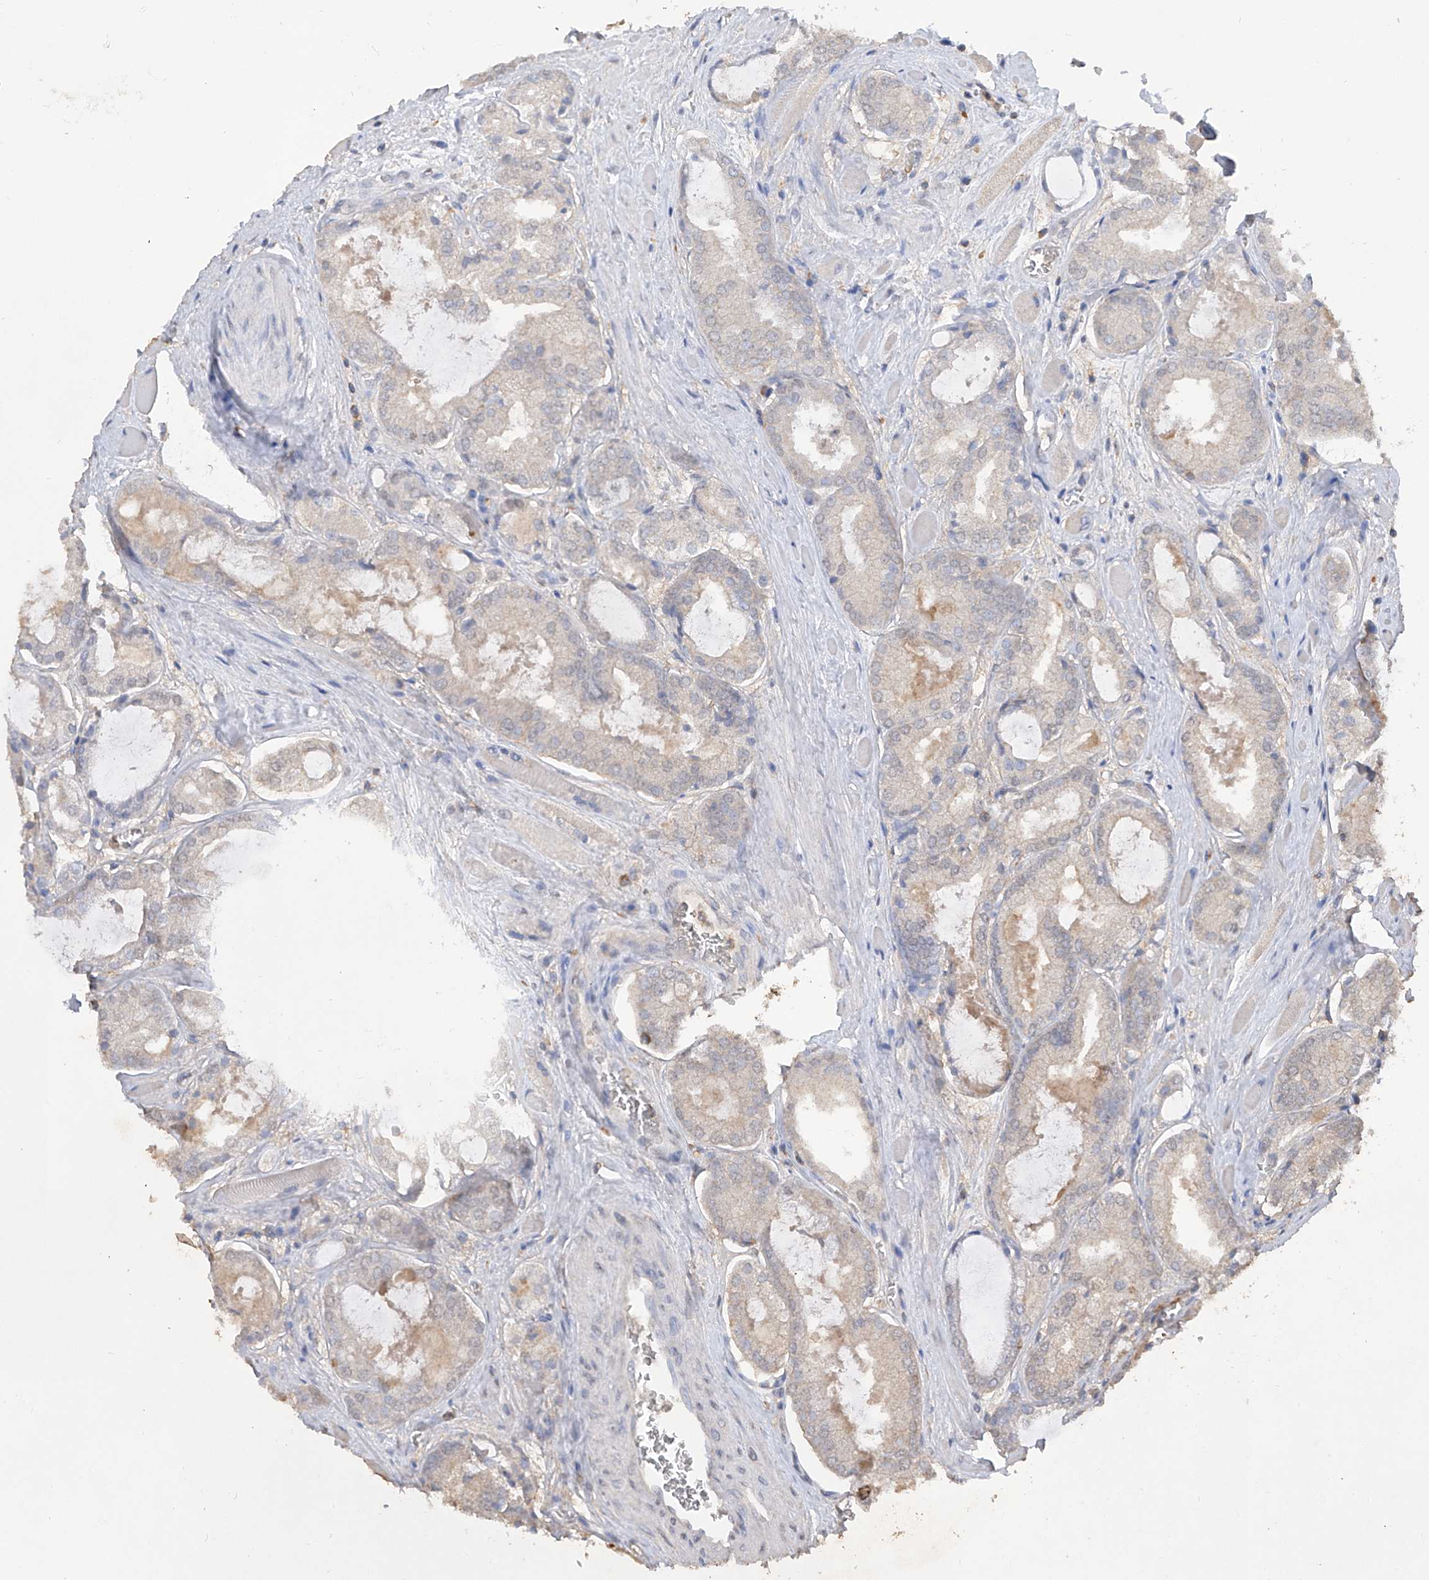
{"staining": {"intensity": "weak", "quantity": "<25%", "location": "cytoplasmic/membranous"}, "tissue": "prostate cancer", "cell_type": "Tumor cells", "image_type": "cancer", "snomed": [{"axis": "morphology", "description": "Adenocarcinoma, Low grade"}, {"axis": "topography", "description": "Prostate"}], "caption": "The immunohistochemistry (IHC) image has no significant expression in tumor cells of prostate cancer tissue.", "gene": "HAS3", "patient": {"sex": "male", "age": 67}}